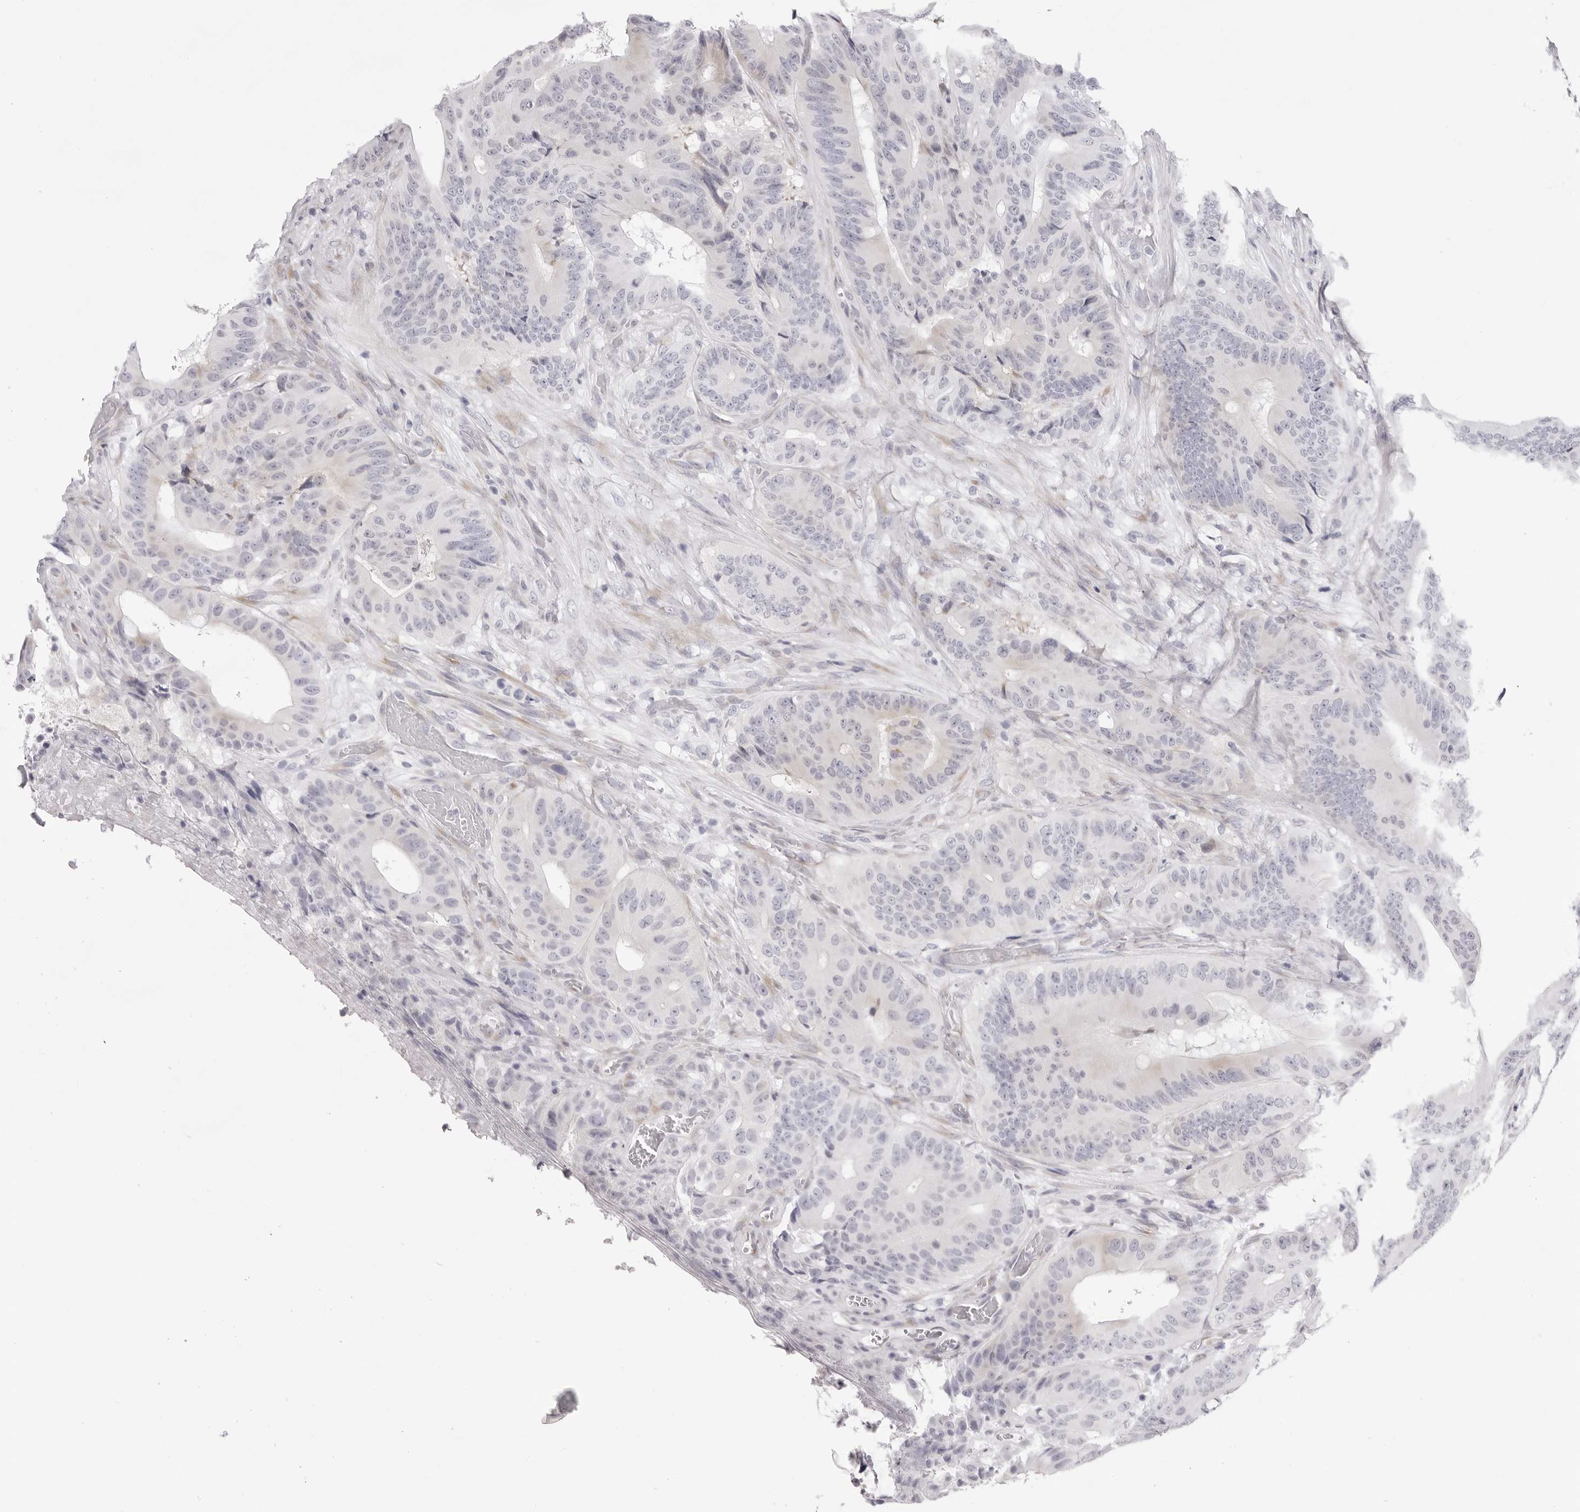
{"staining": {"intensity": "negative", "quantity": "none", "location": "none"}, "tissue": "colorectal cancer", "cell_type": "Tumor cells", "image_type": "cancer", "snomed": [{"axis": "morphology", "description": "Adenocarcinoma, NOS"}, {"axis": "topography", "description": "Colon"}], "caption": "The photomicrograph displays no staining of tumor cells in colorectal cancer (adenocarcinoma).", "gene": "SMIM2", "patient": {"sex": "male", "age": 83}}